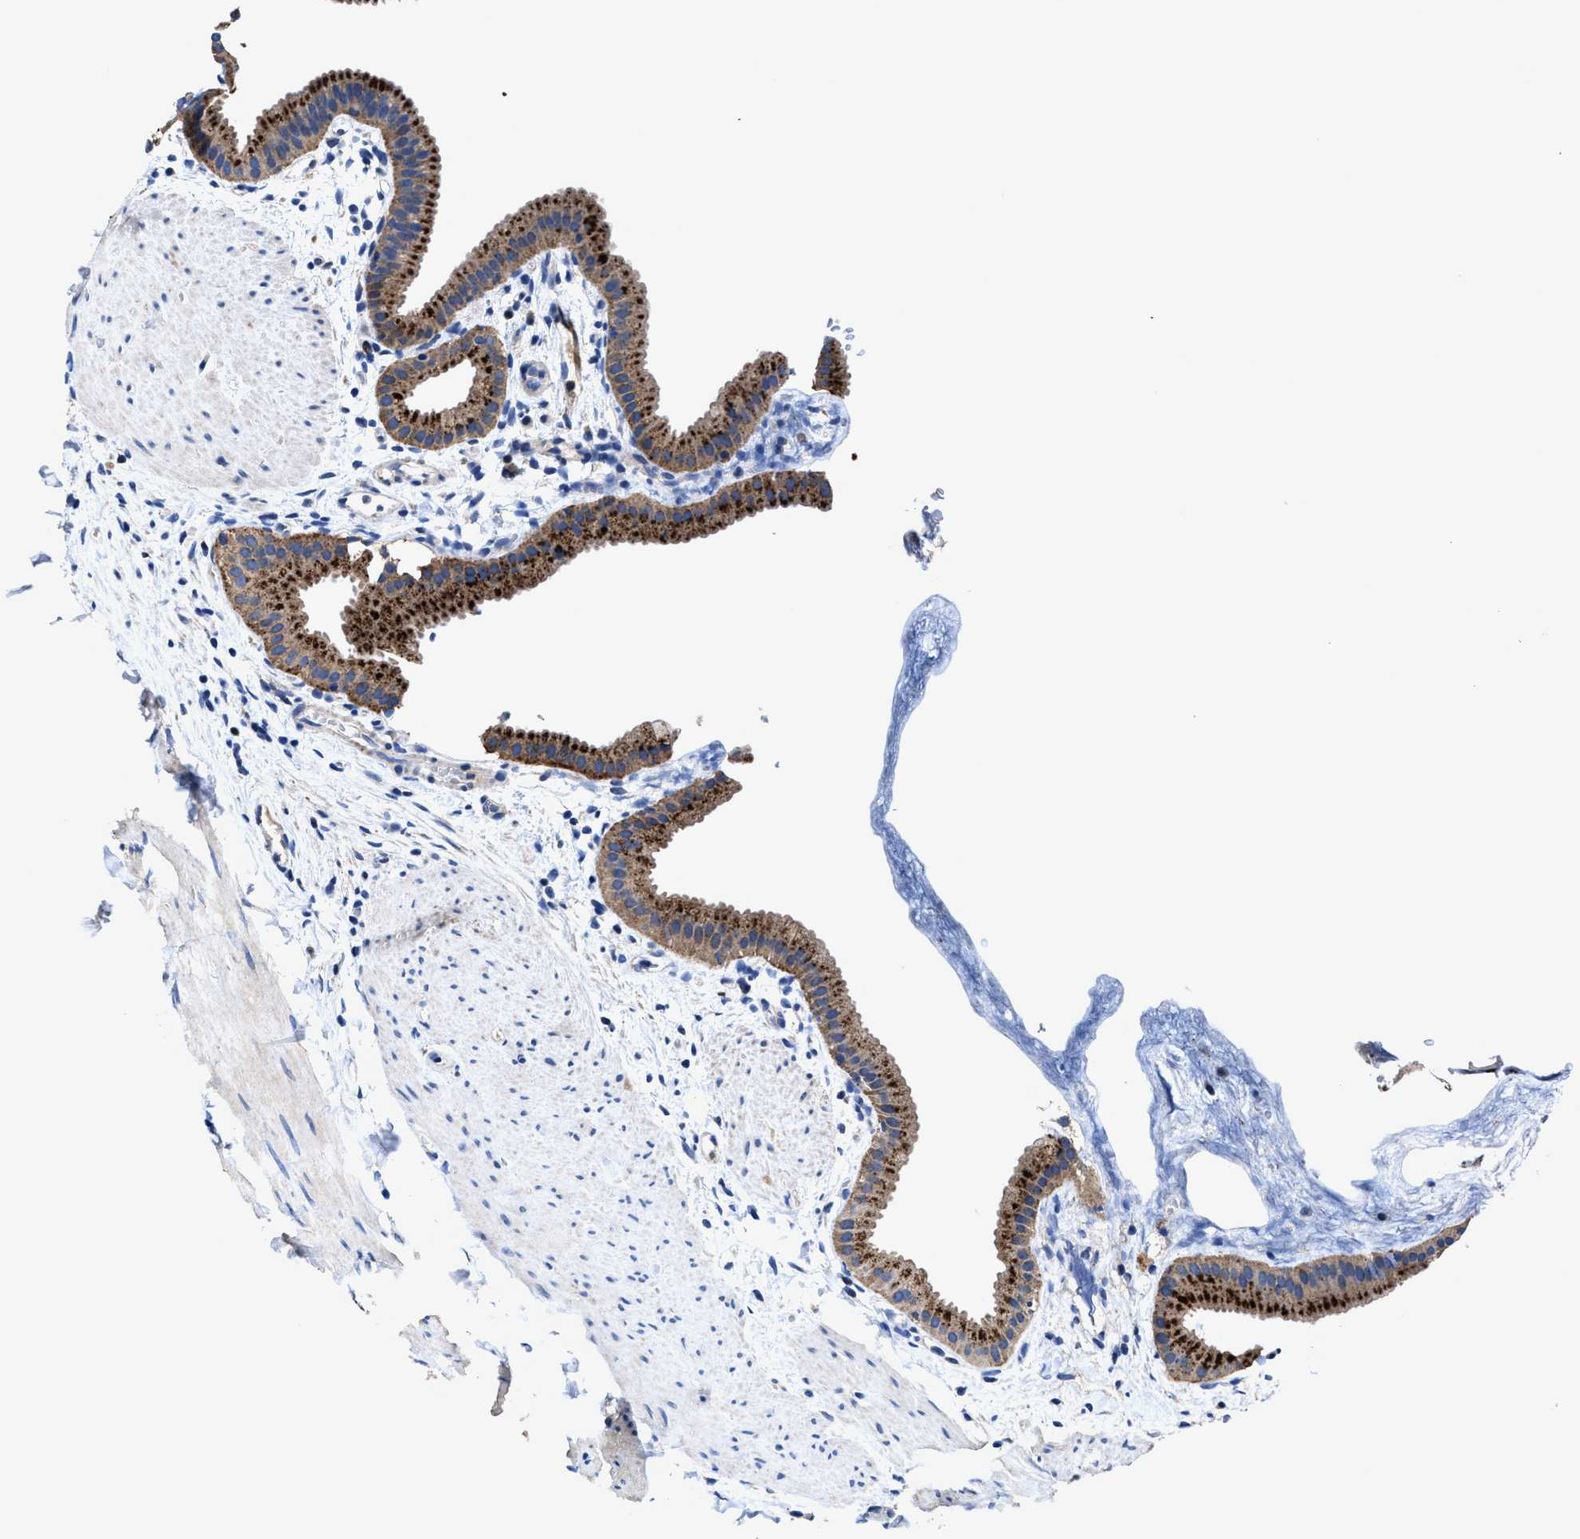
{"staining": {"intensity": "strong", "quantity": ">75%", "location": "cytoplasmic/membranous"}, "tissue": "gallbladder", "cell_type": "Glandular cells", "image_type": "normal", "snomed": [{"axis": "morphology", "description": "Normal tissue, NOS"}, {"axis": "topography", "description": "Gallbladder"}], "caption": "Benign gallbladder exhibits strong cytoplasmic/membranous expression in about >75% of glandular cells, visualized by immunohistochemistry.", "gene": "UBR4", "patient": {"sex": "female", "age": 64}}